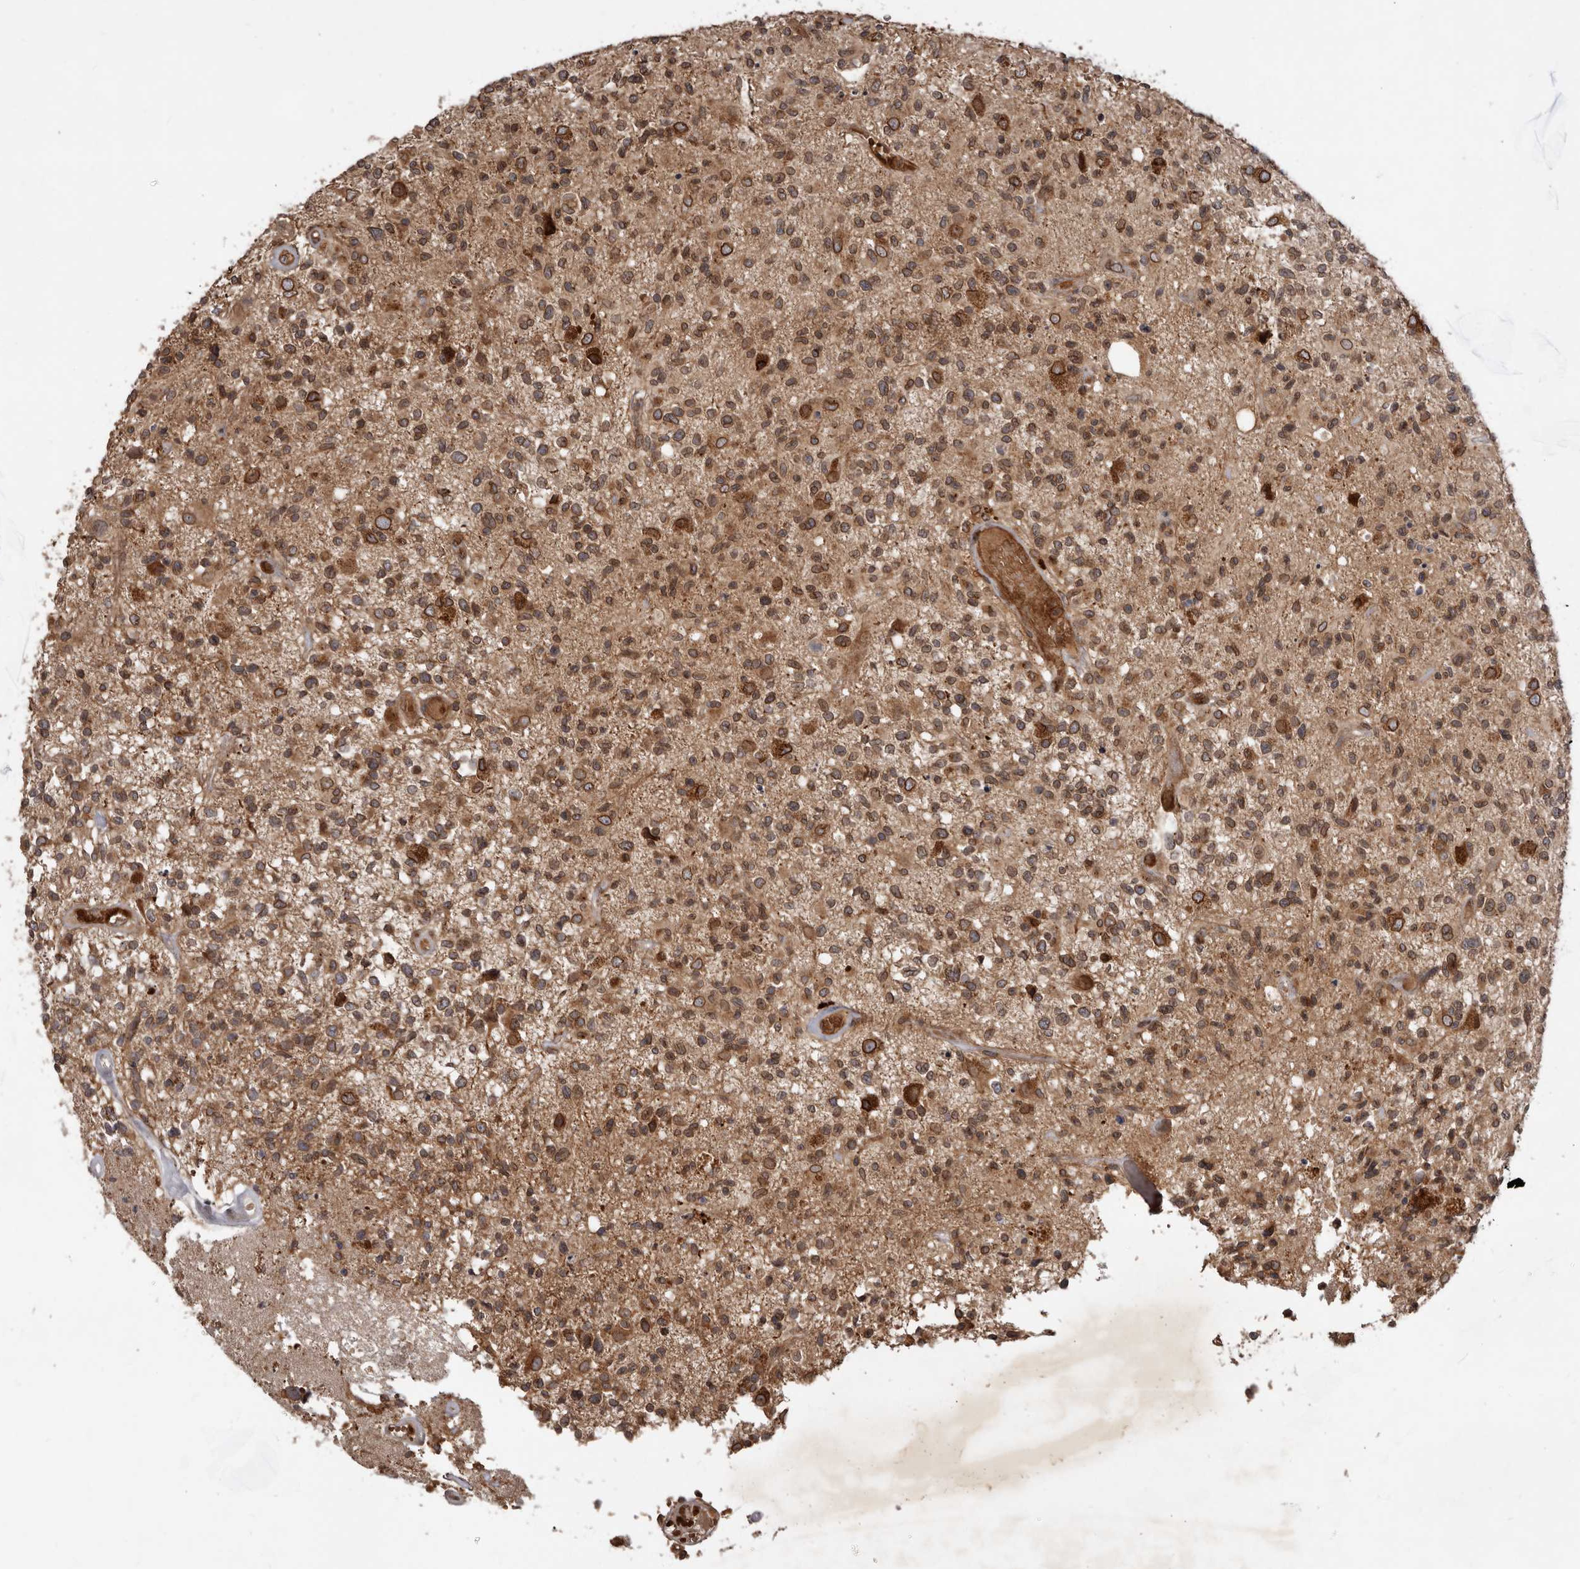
{"staining": {"intensity": "moderate", "quantity": ">75%", "location": "cytoplasmic/membranous,nuclear"}, "tissue": "glioma", "cell_type": "Tumor cells", "image_type": "cancer", "snomed": [{"axis": "morphology", "description": "Glioma, malignant, High grade"}, {"axis": "morphology", "description": "Glioblastoma, NOS"}, {"axis": "topography", "description": "Brain"}], "caption": "Immunohistochemistry (IHC) image of neoplastic tissue: glioblastoma stained using IHC demonstrates medium levels of moderate protein expression localized specifically in the cytoplasmic/membranous and nuclear of tumor cells, appearing as a cytoplasmic/membranous and nuclear brown color.", "gene": "STK36", "patient": {"sex": "male", "age": 60}}